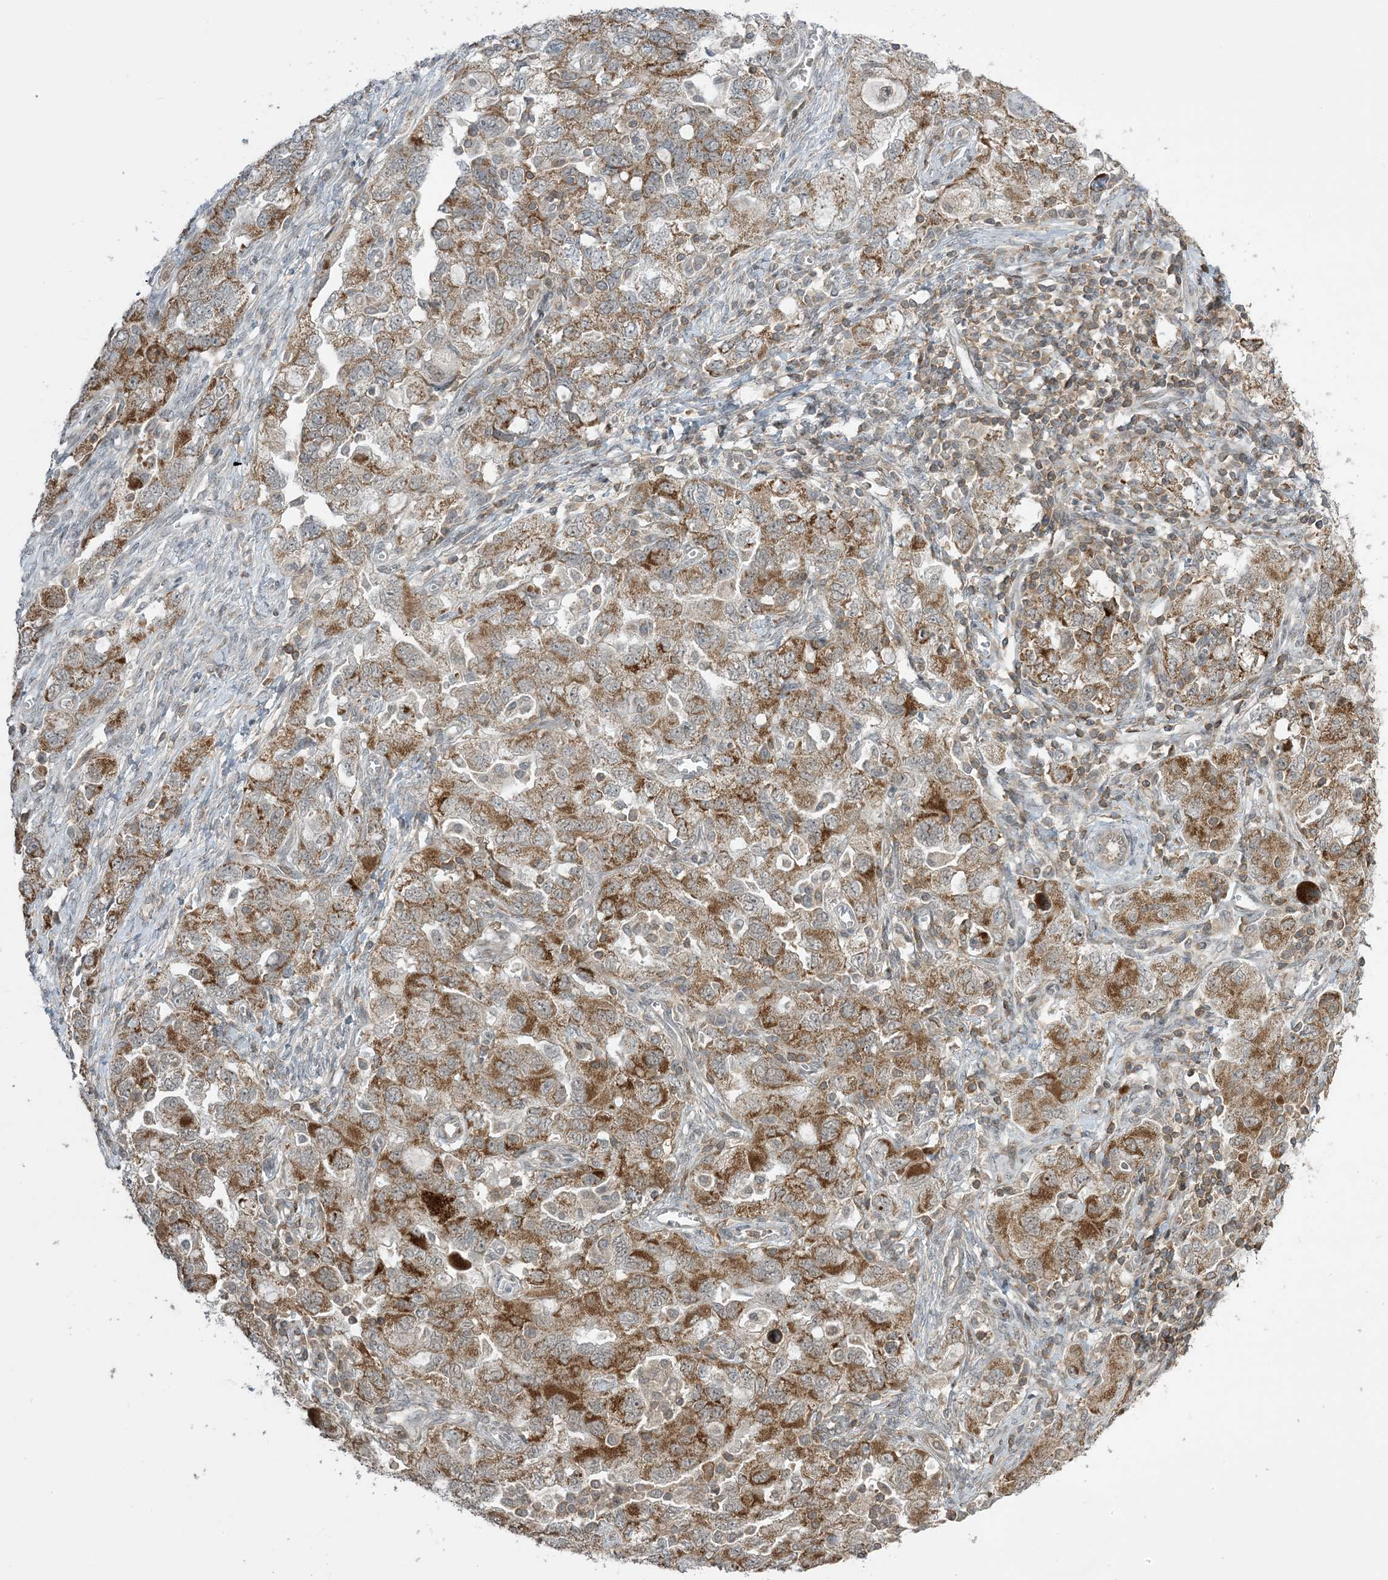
{"staining": {"intensity": "moderate", "quantity": ">75%", "location": "cytoplasmic/membranous"}, "tissue": "ovarian cancer", "cell_type": "Tumor cells", "image_type": "cancer", "snomed": [{"axis": "morphology", "description": "Carcinoma, NOS"}, {"axis": "morphology", "description": "Cystadenocarcinoma, serous, NOS"}, {"axis": "topography", "description": "Ovary"}], "caption": "Immunohistochemical staining of ovarian cancer demonstrates moderate cytoplasmic/membranous protein positivity in approximately >75% of tumor cells.", "gene": "PHLDB2", "patient": {"sex": "female", "age": 69}}